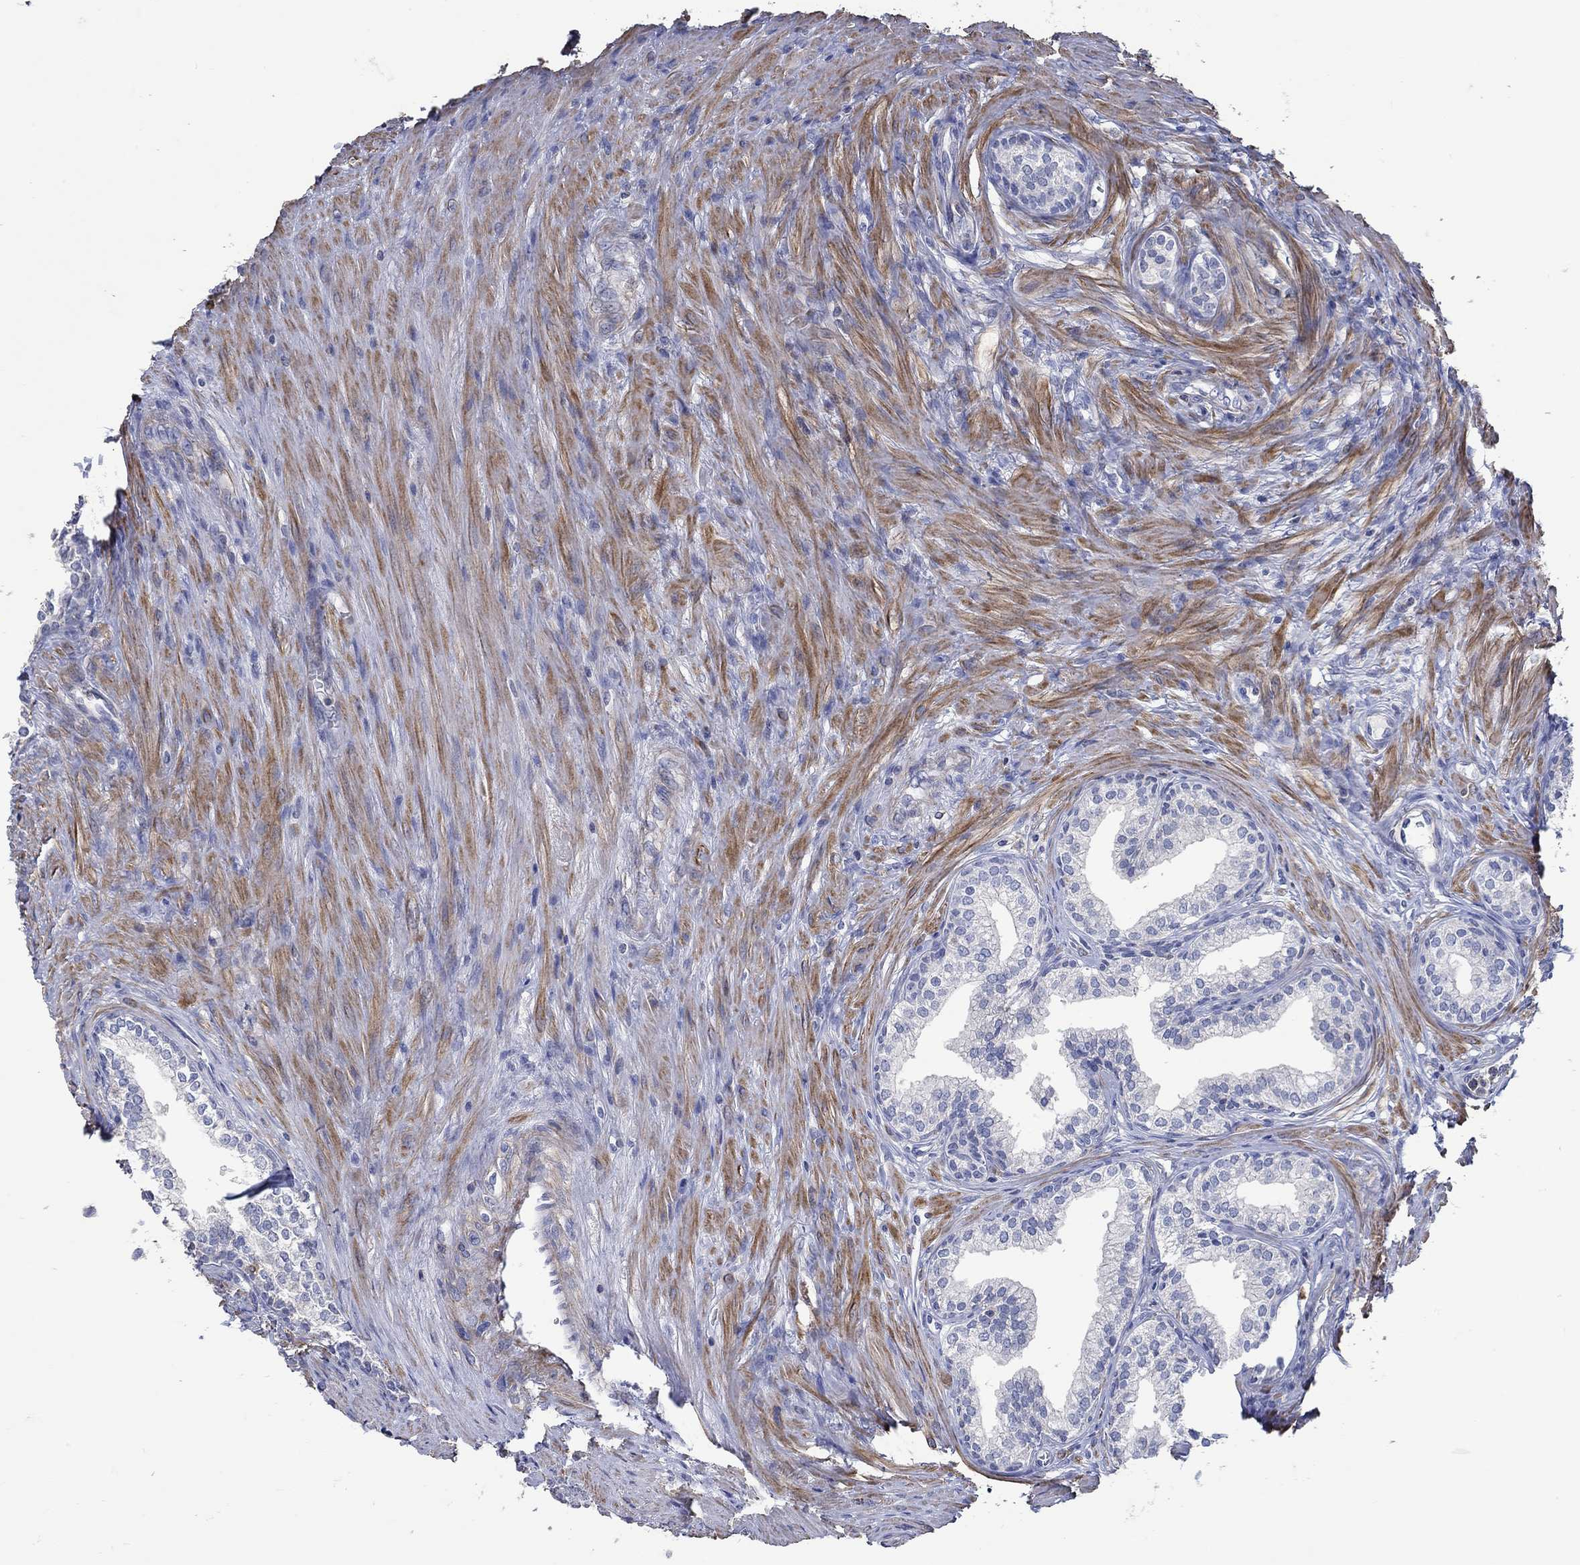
{"staining": {"intensity": "negative", "quantity": "none", "location": "none"}, "tissue": "prostate", "cell_type": "Glandular cells", "image_type": "normal", "snomed": [{"axis": "morphology", "description": "Normal tissue, NOS"}, {"axis": "topography", "description": "Prostate"}], "caption": "DAB (3,3'-diaminobenzidine) immunohistochemical staining of normal prostate reveals no significant positivity in glandular cells. (DAB (3,3'-diaminobenzidine) immunohistochemistry (IHC) with hematoxylin counter stain).", "gene": "TNFAIP8L3", "patient": {"sex": "male", "age": 65}}